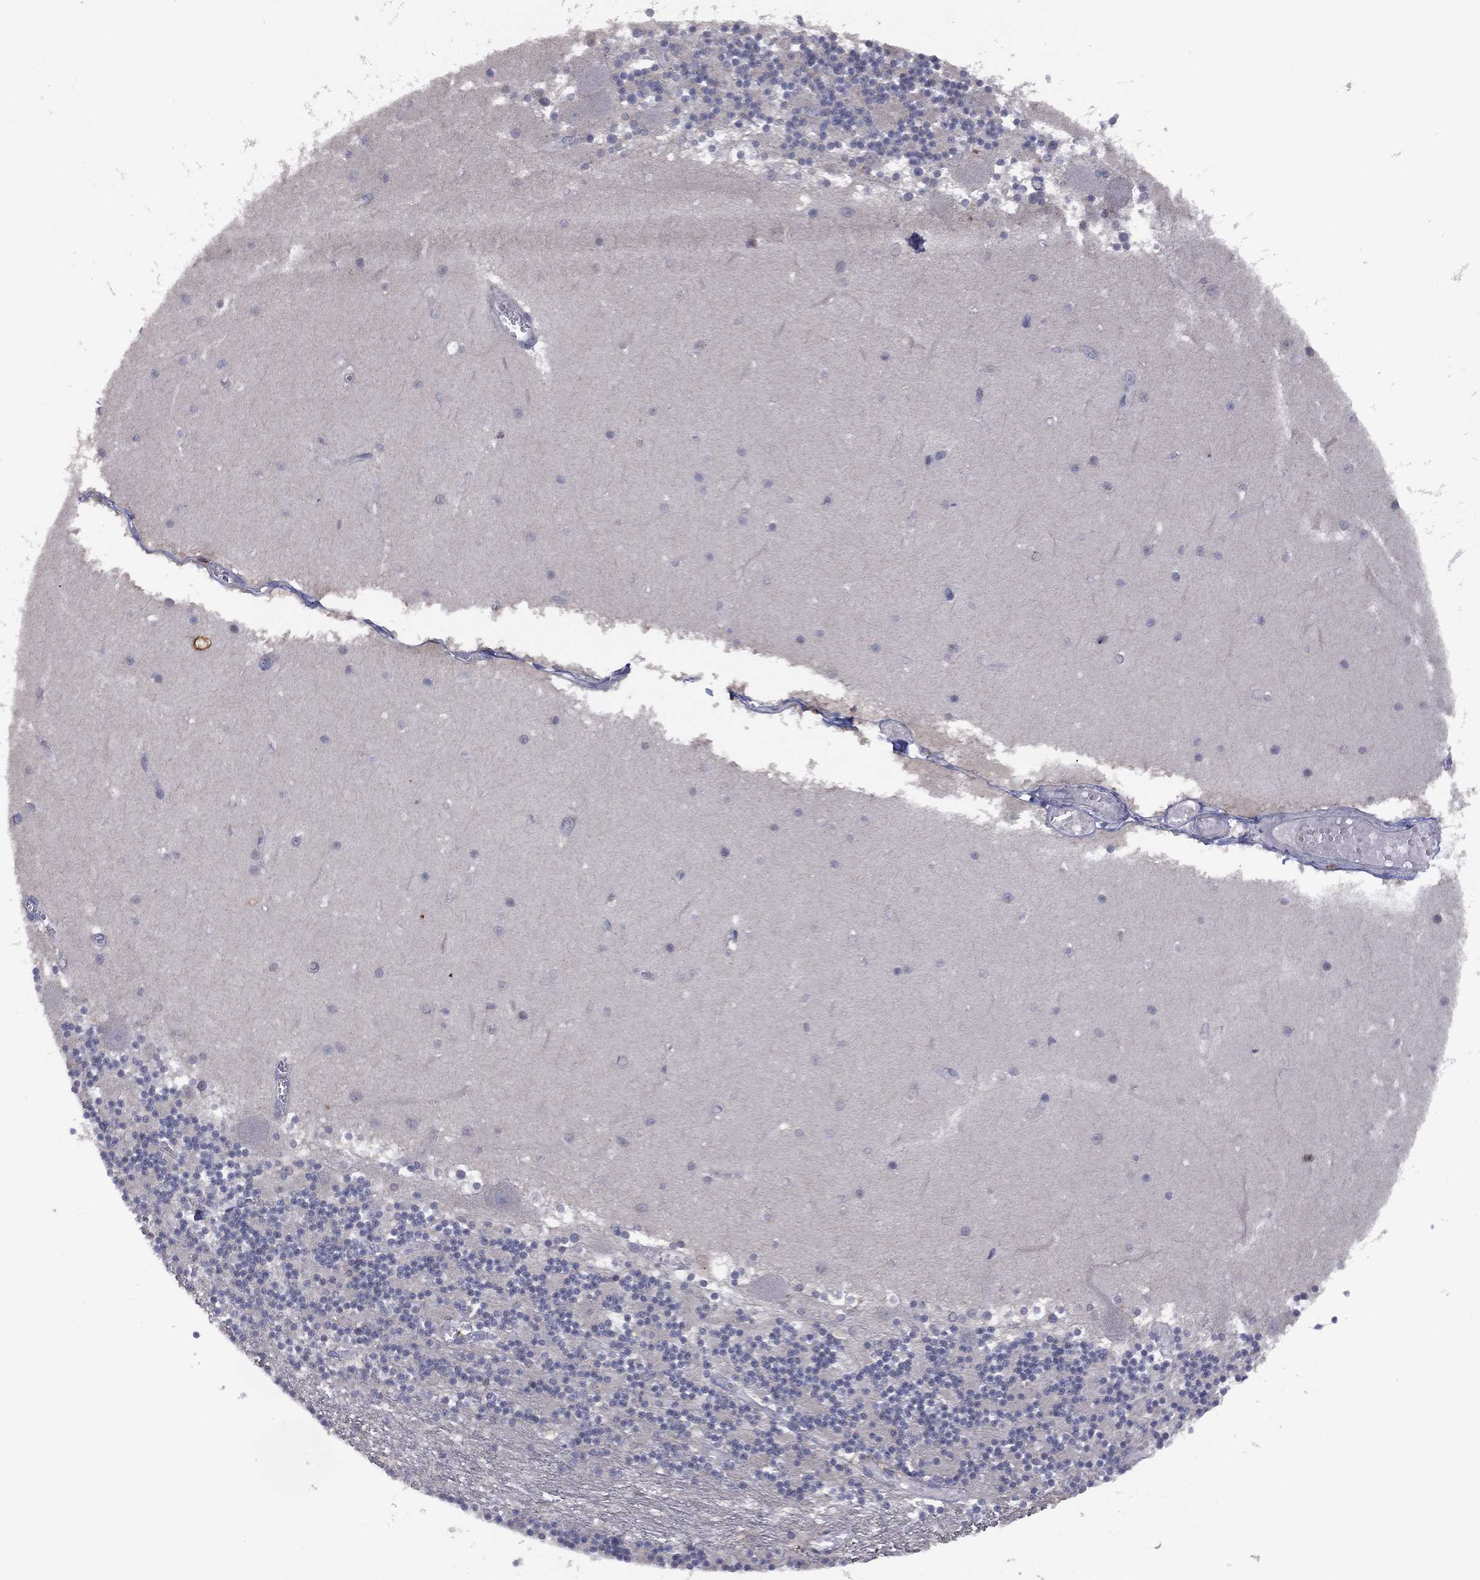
{"staining": {"intensity": "negative", "quantity": "none", "location": "none"}, "tissue": "cerebellum", "cell_type": "Cells in granular layer", "image_type": "normal", "snomed": [{"axis": "morphology", "description": "Normal tissue, NOS"}, {"axis": "topography", "description": "Cerebellum"}], "caption": "This photomicrograph is of normal cerebellum stained with immunohistochemistry to label a protein in brown with the nuclei are counter-stained blue. There is no positivity in cells in granular layer.", "gene": "DOCK8", "patient": {"sex": "female", "age": 28}}